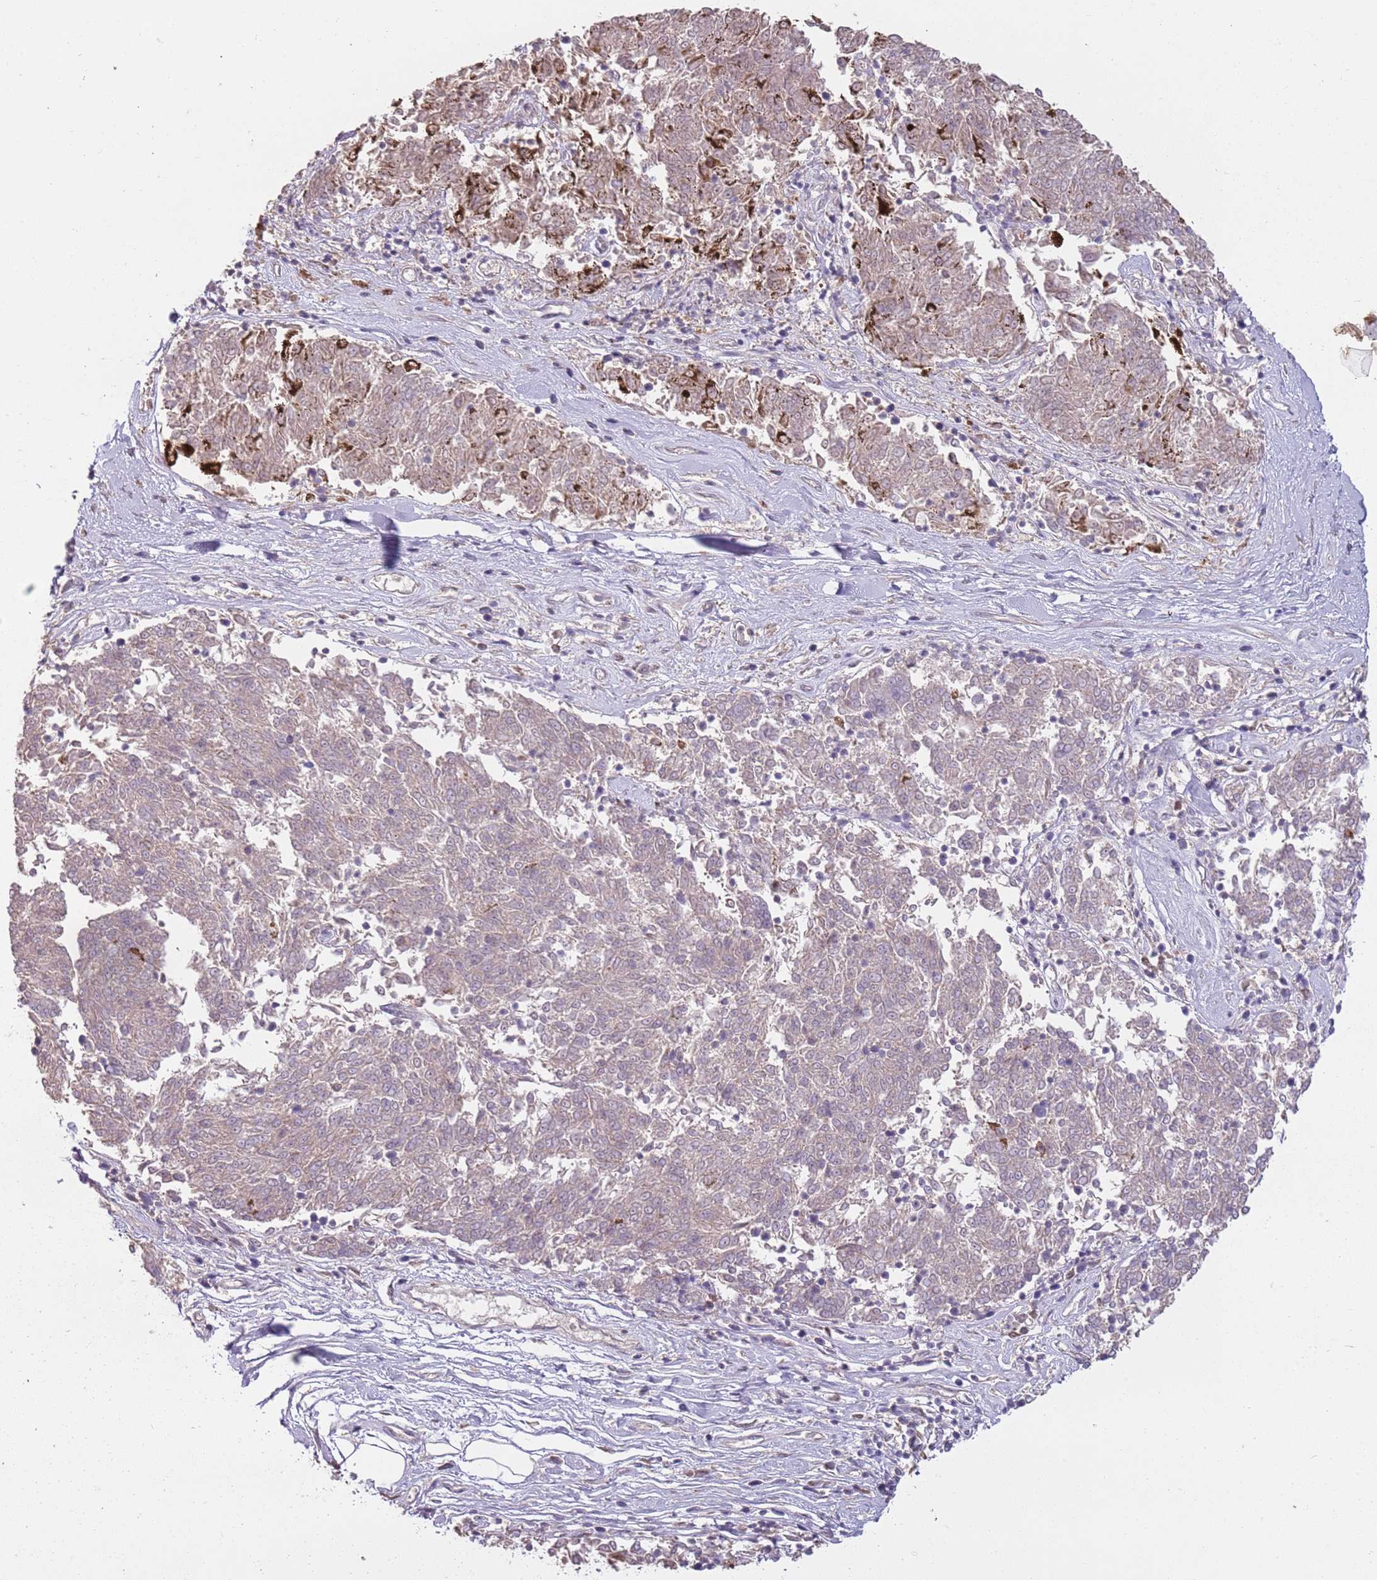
{"staining": {"intensity": "weak", "quantity": "25%-75%", "location": "cytoplasmic/membranous"}, "tissue": "melanoma", "cell_type": "Tumor cells", "image_type": "cancer", "snomed": [{"axis": "morphology", "description": "Malignant melanoma, NOS"}, {"axis": "topography", "description": "Skin"}], "caption": "Brown immunohistochemical staining in human melanoma demonstrates weak cytoplasmic/membranous positivity in about 25%-75% of tumor cells. (Stains: DAB (3,3'-diaminobenzidine) in brown, nuclei in blue, Microscopy: brightfield microscopy at high magnification).", "gene": "TEKT4", "patient": {"sex": "female", "age": 72}}